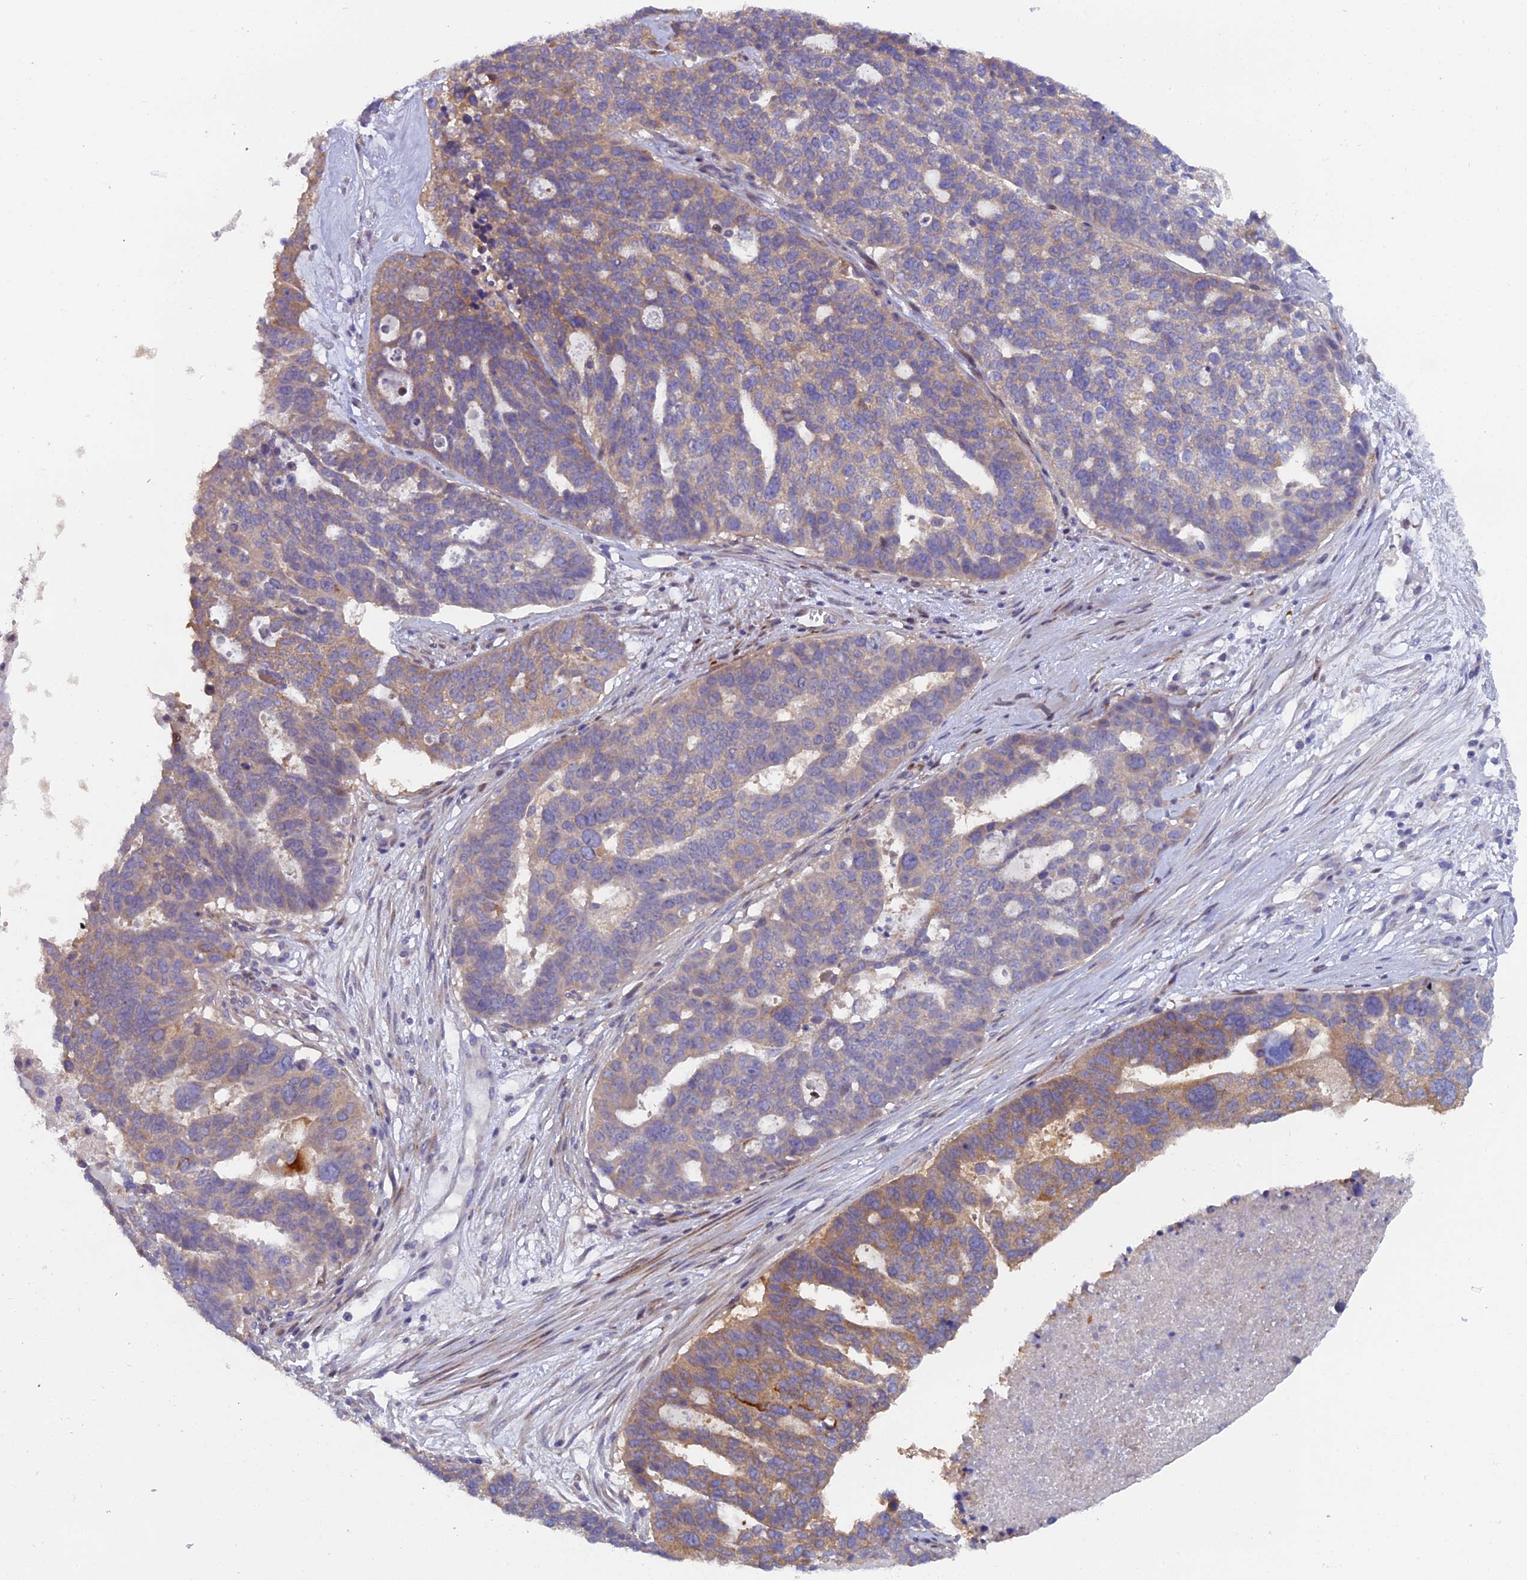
{"staining": {"intensity": "moderate", "quantity": "25%-75%", "location": "cytoplasmic/membranous"}, "tissue": "ovarian cancer", "cell_type": "Tumor cells", "image_type": "cancer", "snomed": [{"axis": "morphology", "description": "Cystadenocarcinoma, serous, NOS"}, {"axis": "topography", "description": "Ovary"}], "caption": "This micrograph reveals immunohistochemistry staining of human serous cystadenocarcinoma (ovarian), with medium moderate cytoplasmic/membranous expression in about 25%-75% of tumor cells.", "gene": "B9D2", "patient": {"sex": "female", "age": 59}}